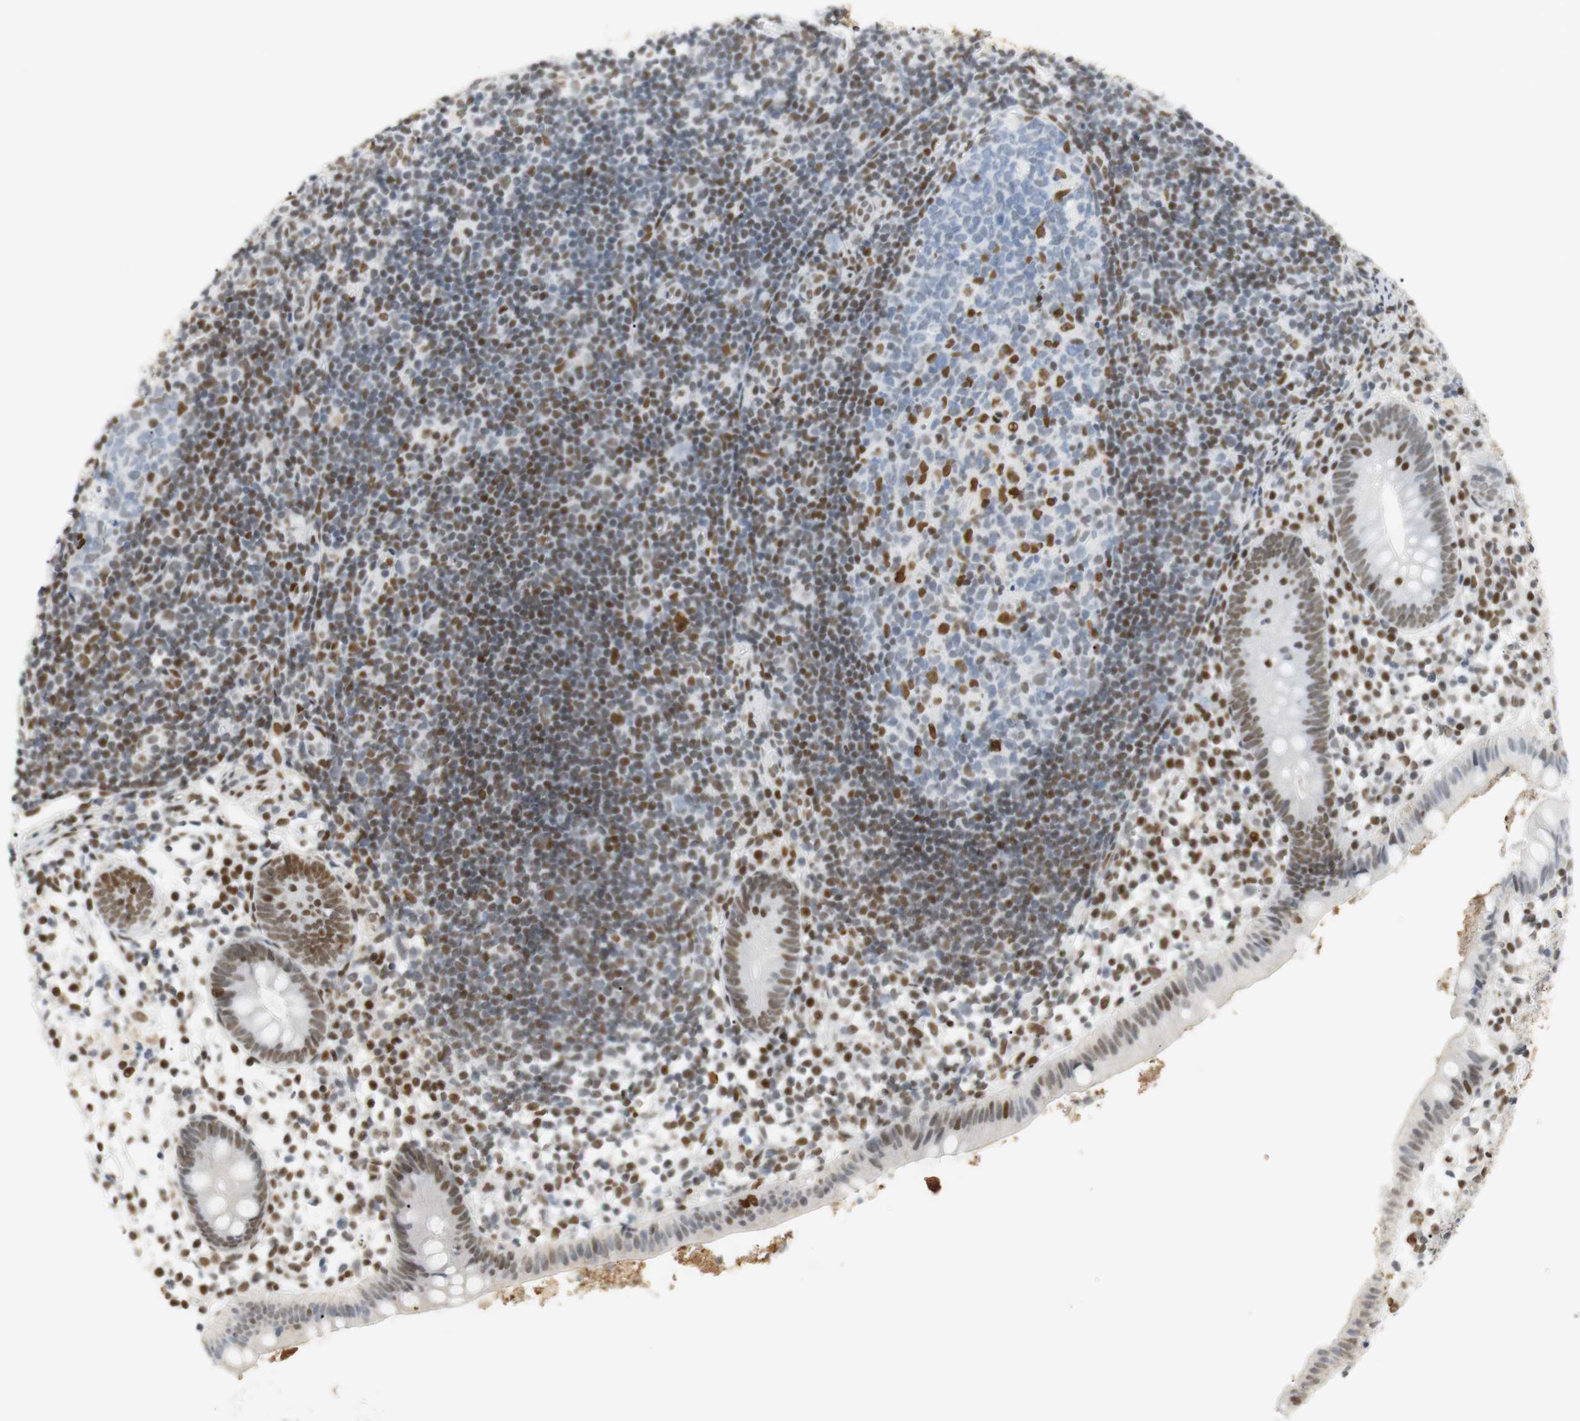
{"staining": {"intensity": "moderate", "quantity": "25%-75%", "location": "nuclear"}, "tissue": "appendix", "cell_type": "Glandular cells", "image_type": "normal", "snomed": [{"axis": "morphology", "description": "Normal tissue, NOS"}, {"axis": "topography", "description": "Appendix"}], "caption": "Immunohistochemistry of unremarkable human appendix displays medium levels of moderate nuclear expression in approximately 25%-75% of glandular cells.", "gene": "BMI1", "patient": {"sex": "female", "age": 20}}